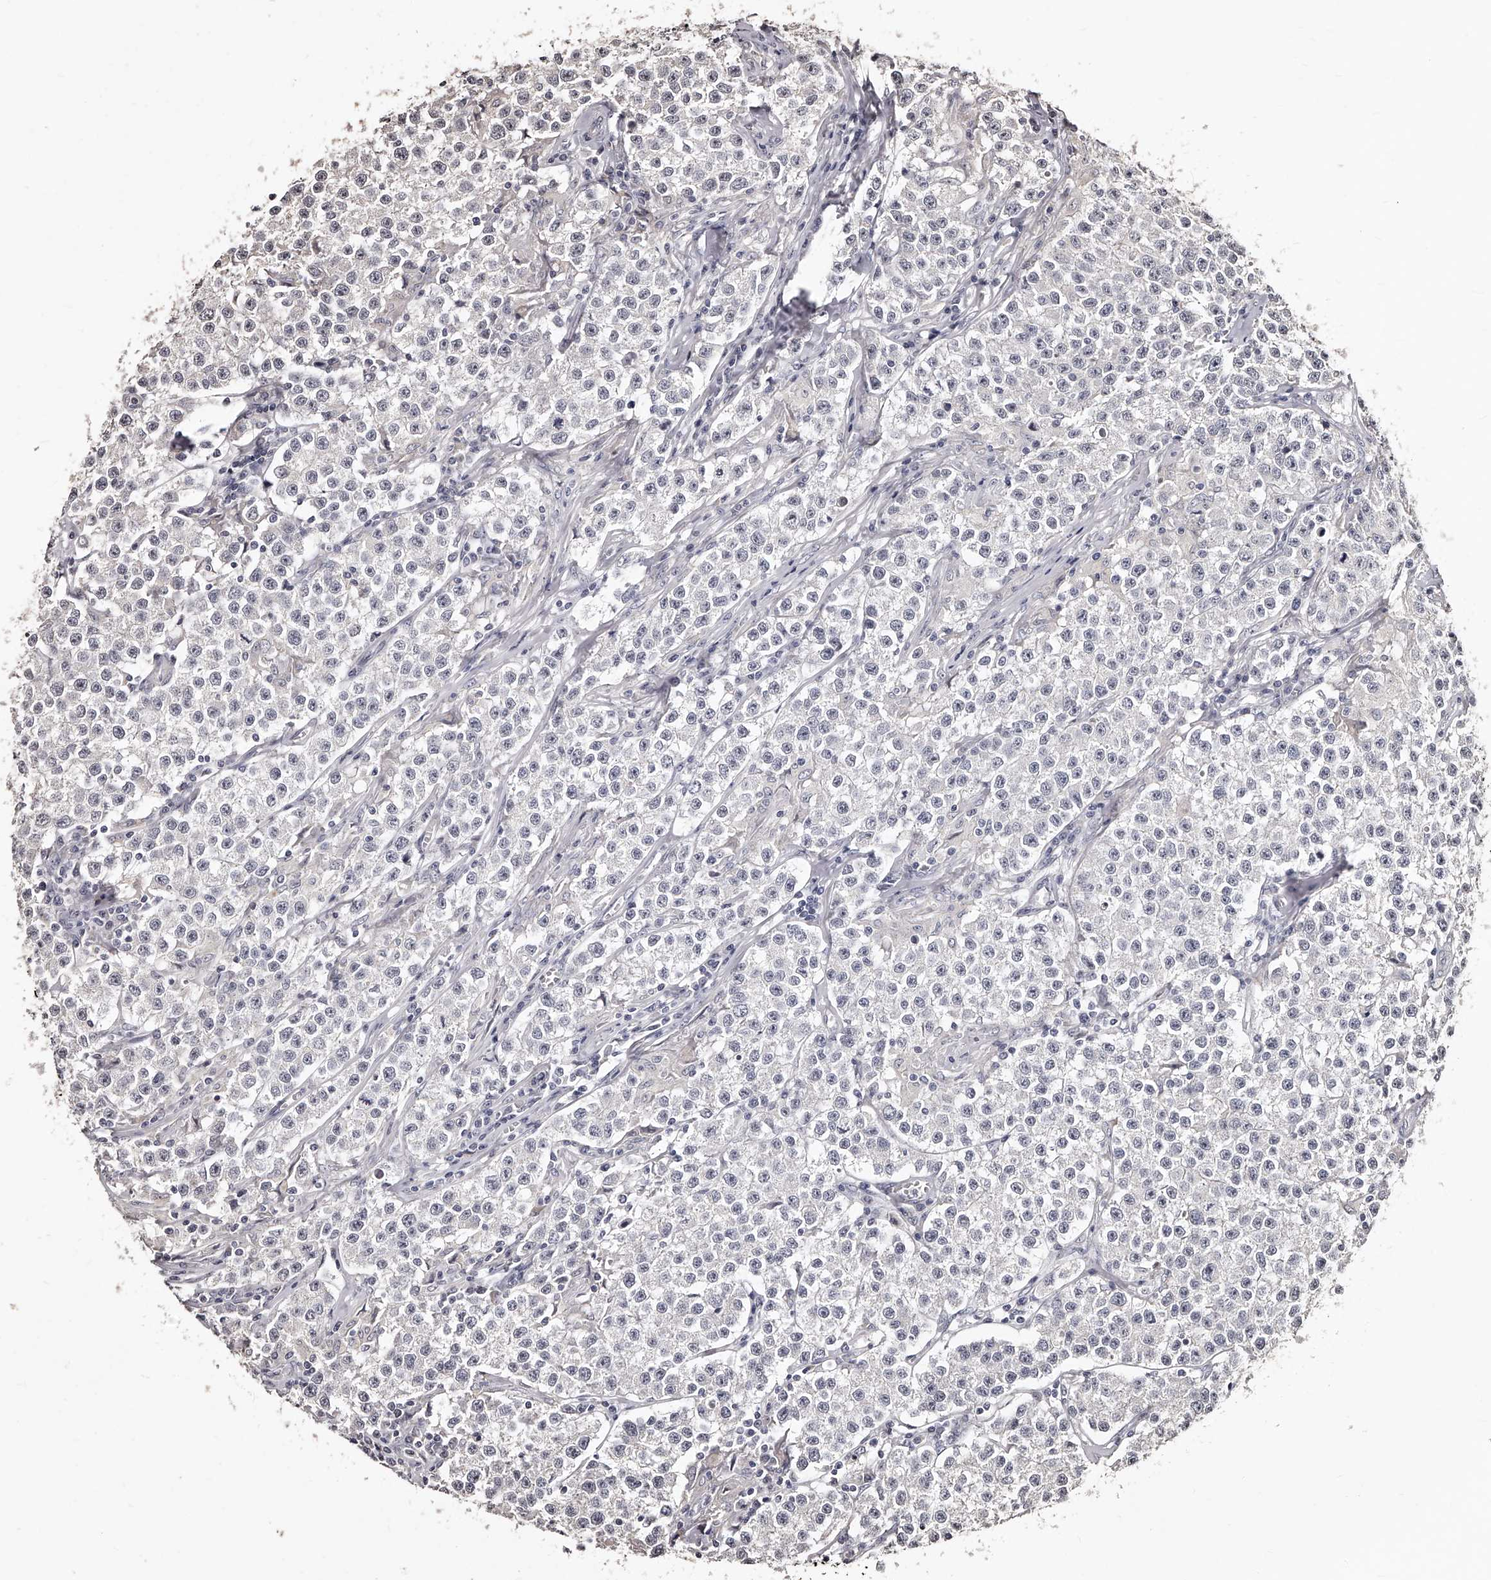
{"staining": {"intensity": "negative", "quantity": "none", "location": "none"}, "tissue": "testis cancer", "cell_type": "Tumor cells", "image_type": "cancer", "snomed": [{"axis": "morphology", "description": "Seminoma, NOS"}, {"axis": "morphology", "description": "Carcinoma, Embryonal, NOS"}, {"axis": "topography", "description": "Testis"}], "caption": "A micrograph of human testis seminoma is negative for staining in tumor cells. (DAB (3,3'-diaminobenzidine) IHC visualized using brightfield microscopy, high magnification).", "gene": "TSHR", "patient": {"sex": "male", "age": 43}}